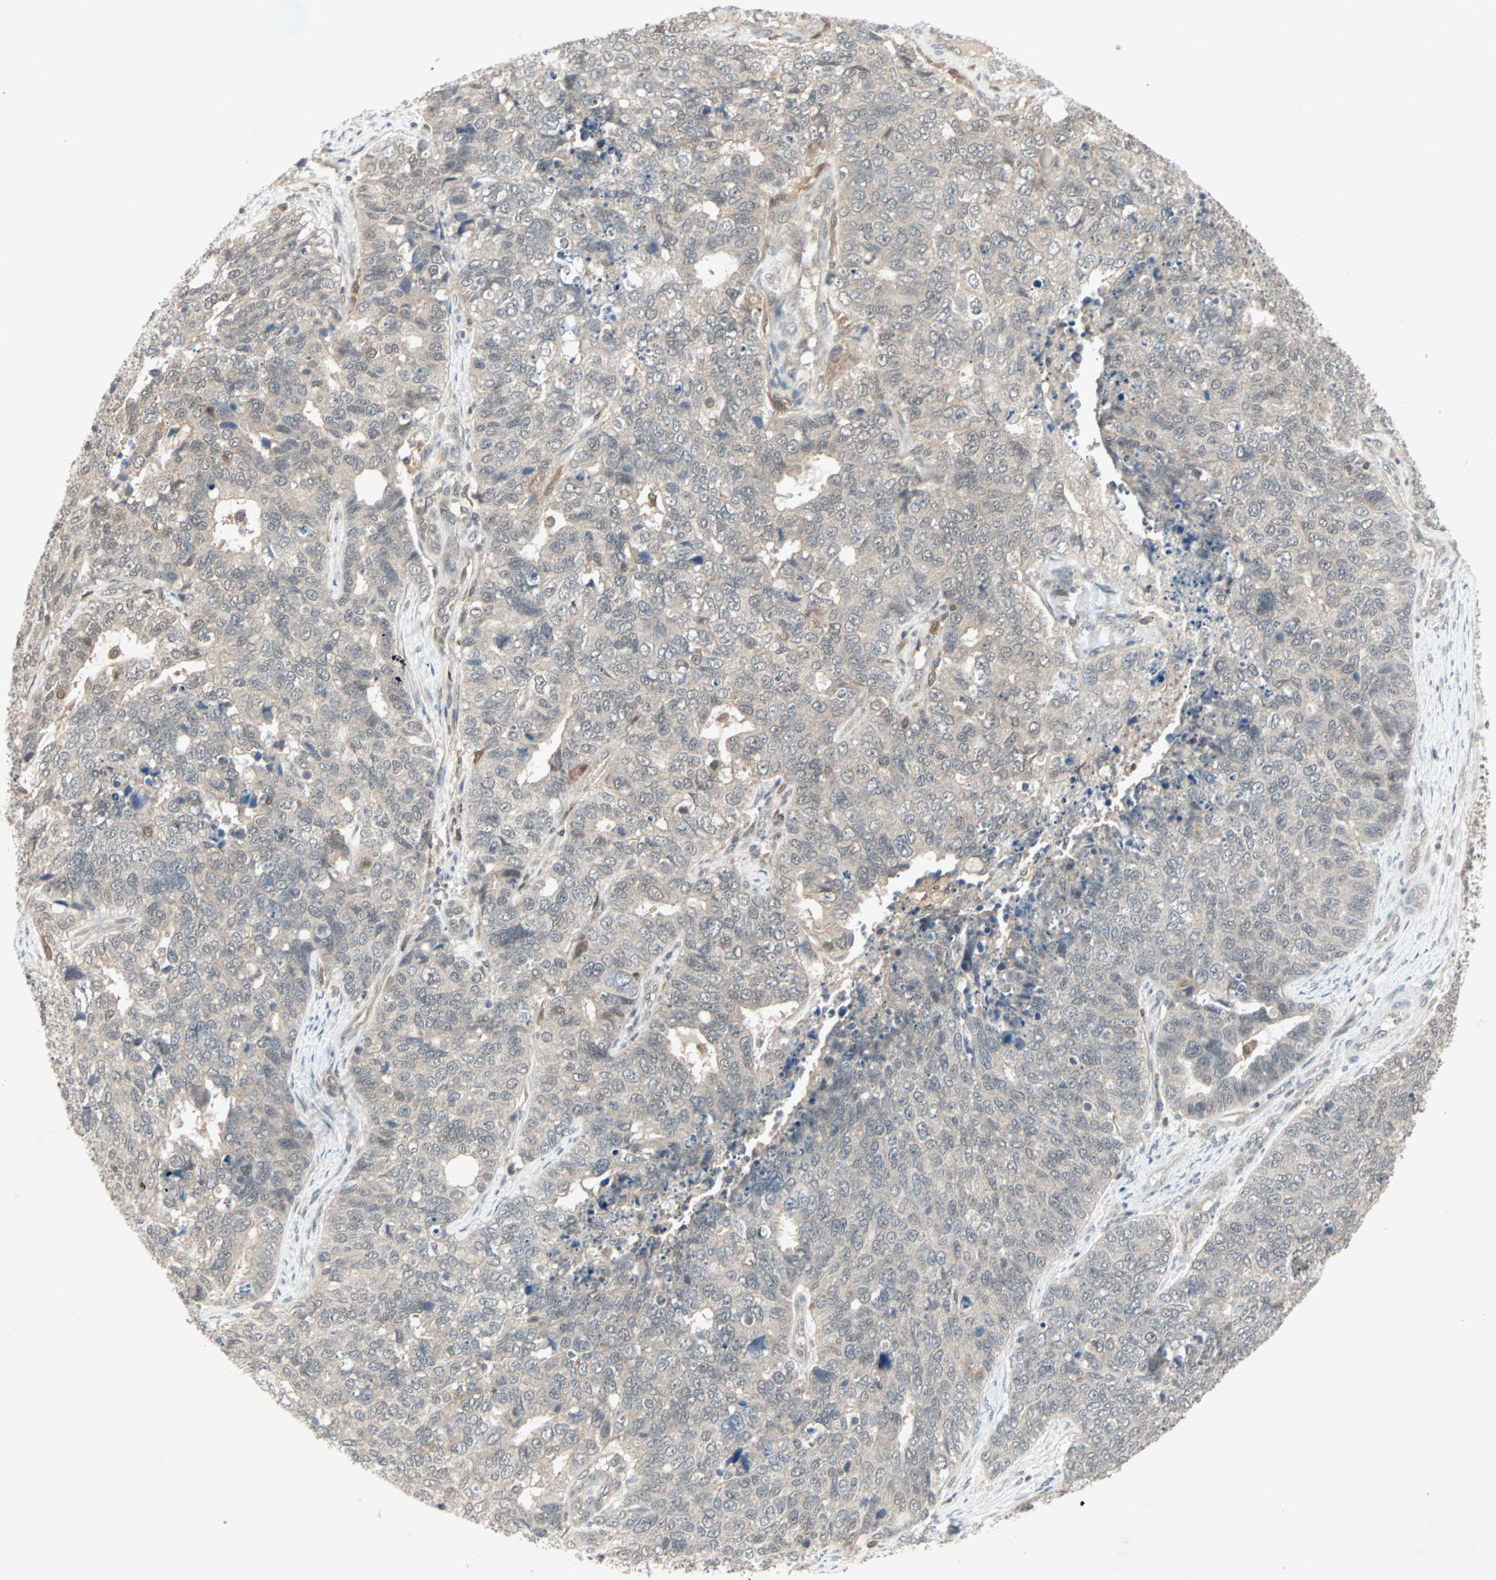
{"staining": {"intensity": "negative", "quantity": "none", "location": "none"}, "tissue": "cervical cancer", "cell_type": "Tumor cells", "image_type": "cancer", "snomed": [{"axis": "morphology", "description": "Squamous cell carcinoma, NOS"}, {"axis": "topography", "description": "Cervix"}], "caption": "DAB (3,3'-diaminobenzidine) immunohistochemical staining of human cervical squamous cell carcinoma shows no significant expression in tumor cells. (DAB (3,3'-diaminobenzidine) immunohistochemistry (IHC) visualized using brightfield microscopy, high magnification).", "gene": "PTPA", "patient": {"sex": "female", "age": 63}}